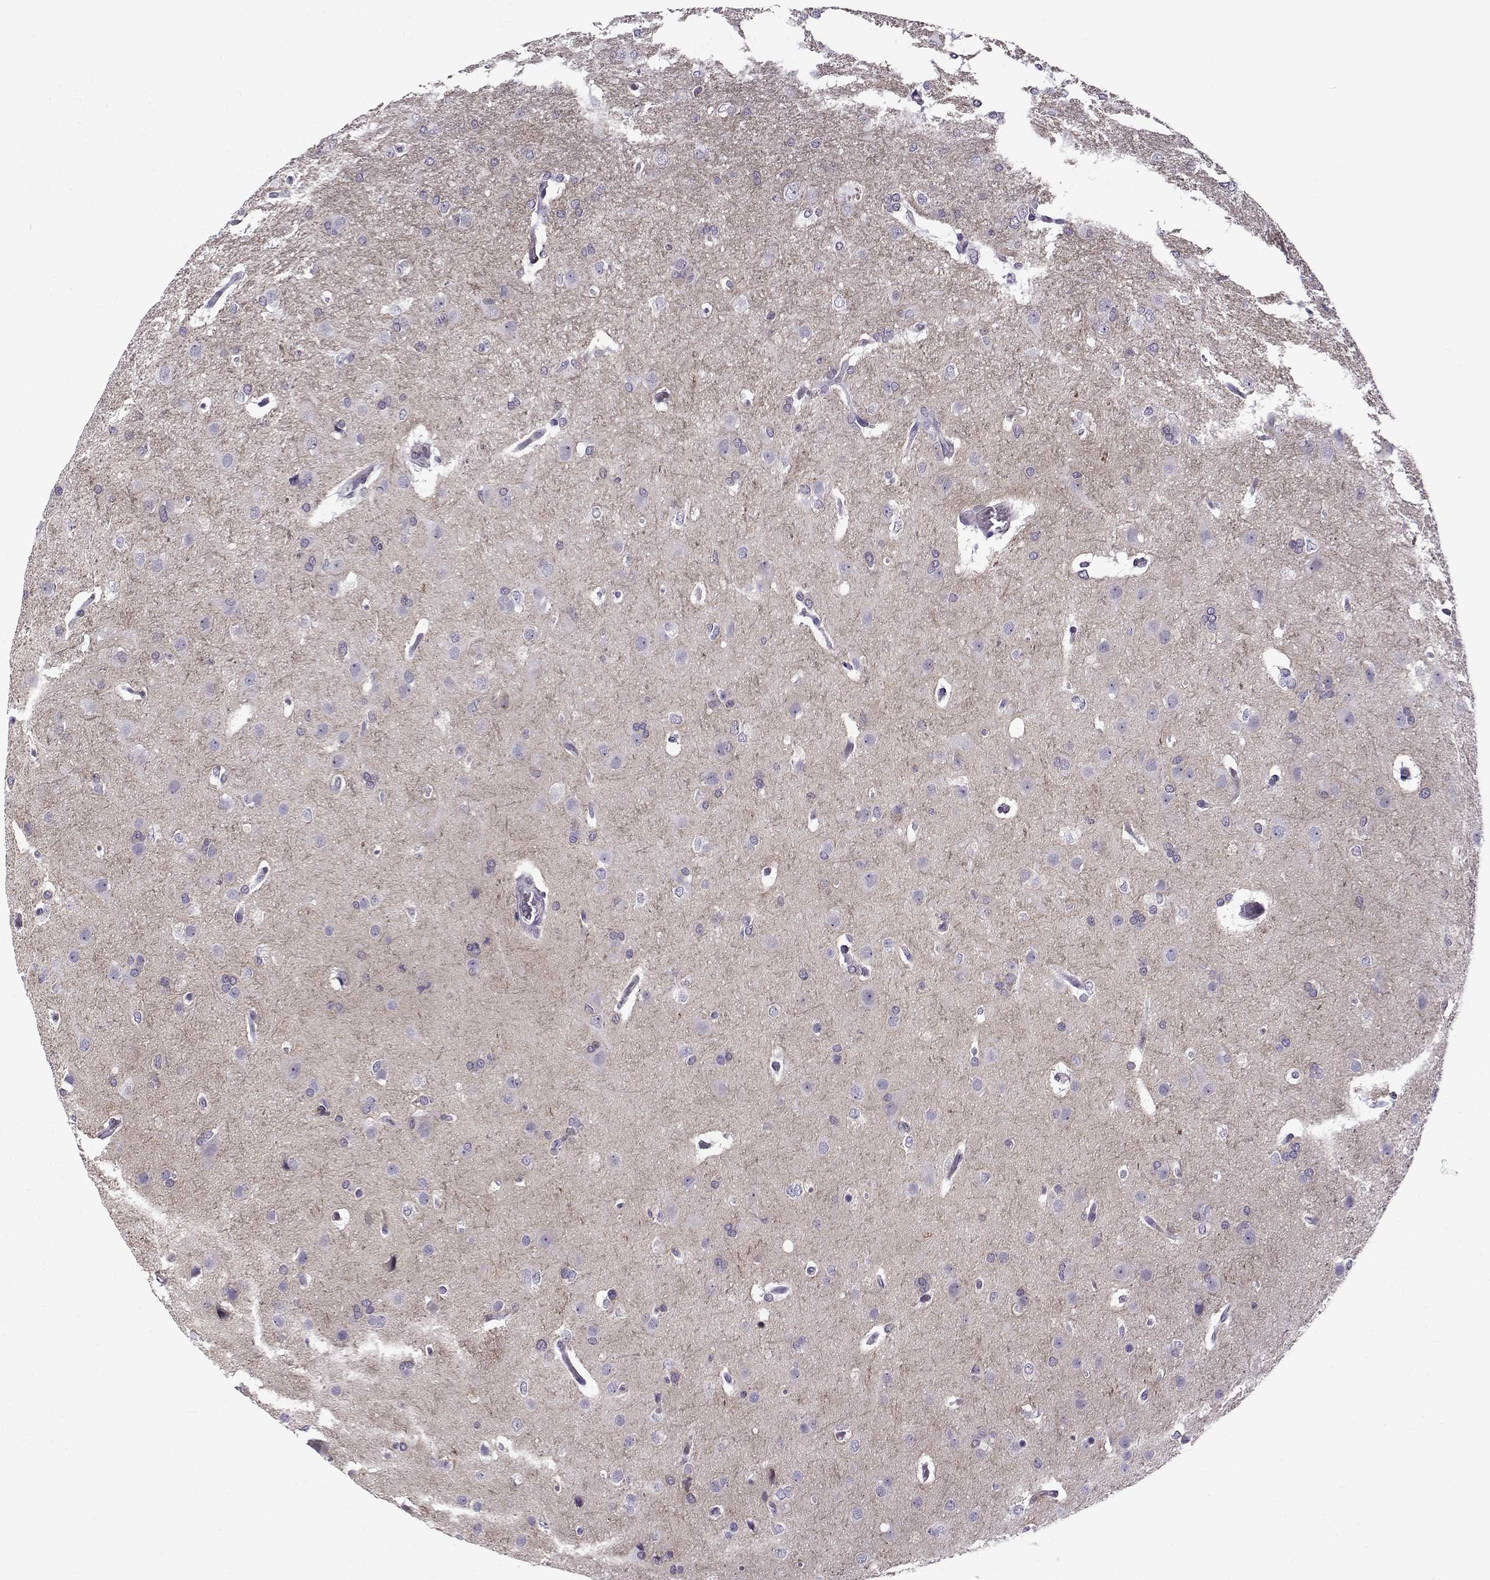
{"staining": {"intensity": "negative", "quantity": "none", "location": "none"}, "tissue": "glioma", "cell_type": "Tumor cells", "image_type": "cancer", "snomed": [{"axis": "morphology", "description": "Glioma, malignant, High grade"}, {"axis": "topography", "description": "Brain"}], "caption": "Immunohistochemistry of glioma exhibits no staining in tumor cells. Brightfield microscopy of immunohistochemistry stained with DAB (3,3'-diaminobenzidine) (brown) and hematoxylin (blue), captured at high magnification.", "gene": "BACH1", "patient": {"sex": "male", "age": 68}}